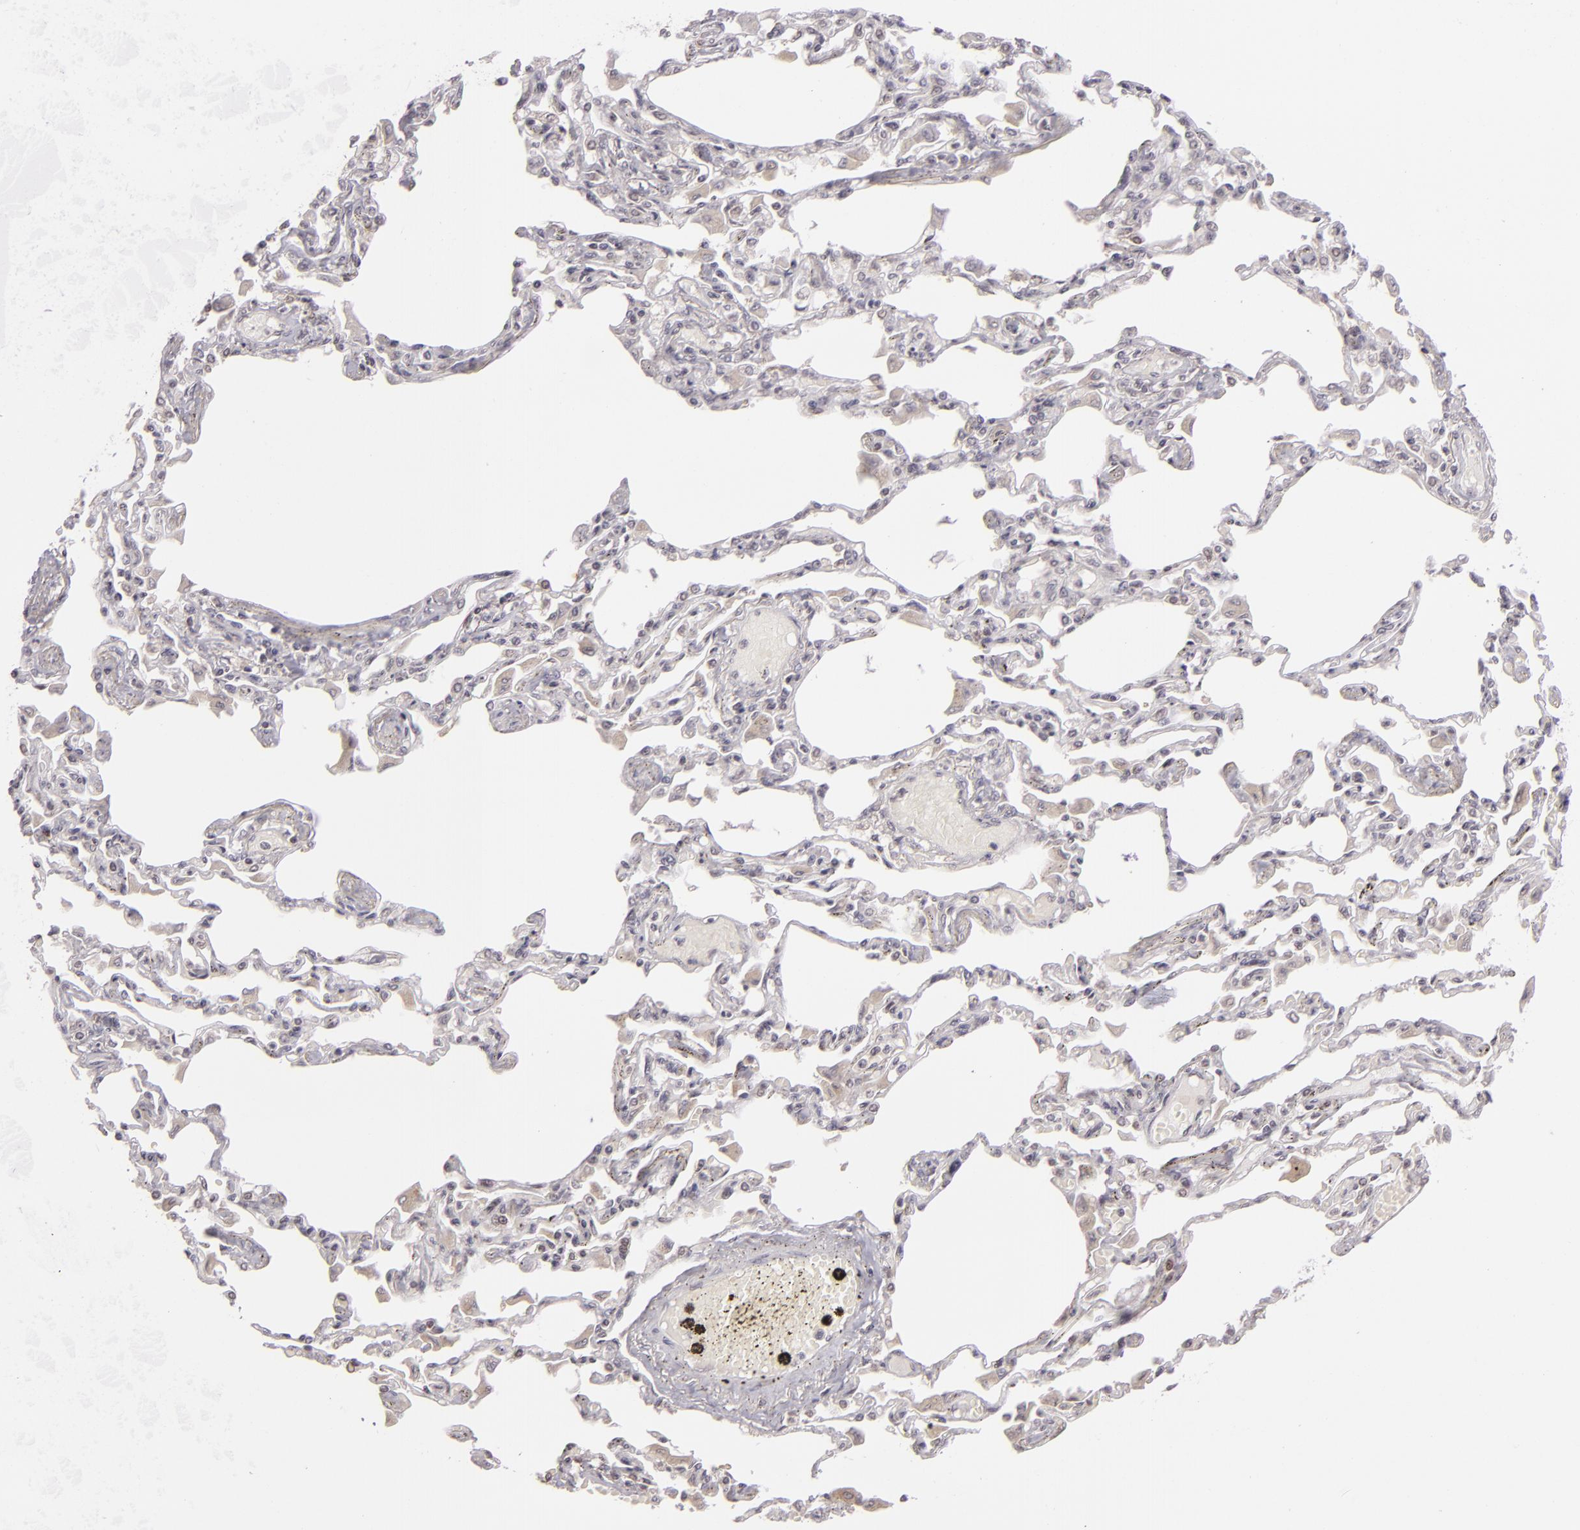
{"staining": {"intensity": "weak", "quantity": ">75%", "location": "nuclear"}, "tissue": "adipose tissue", "cell_type": "Adipocytes", "image_type": "normal", "snomed": [{"axis": "morphology", "description": "Normal tissue, NOS"}, {"axis": "topography", "description": "Bronchus"}, {"axis": "topography", "description": "Lung"}], "caption": "DAB immunohistochemical staining of unremarkable adipose tissue reveals weak nuclear protein staining in approximately >75% of adipocytes. Nuclei are stained in blue.", "gene": "AKAP6", "patient": {"sex": "female", "age": 49}}